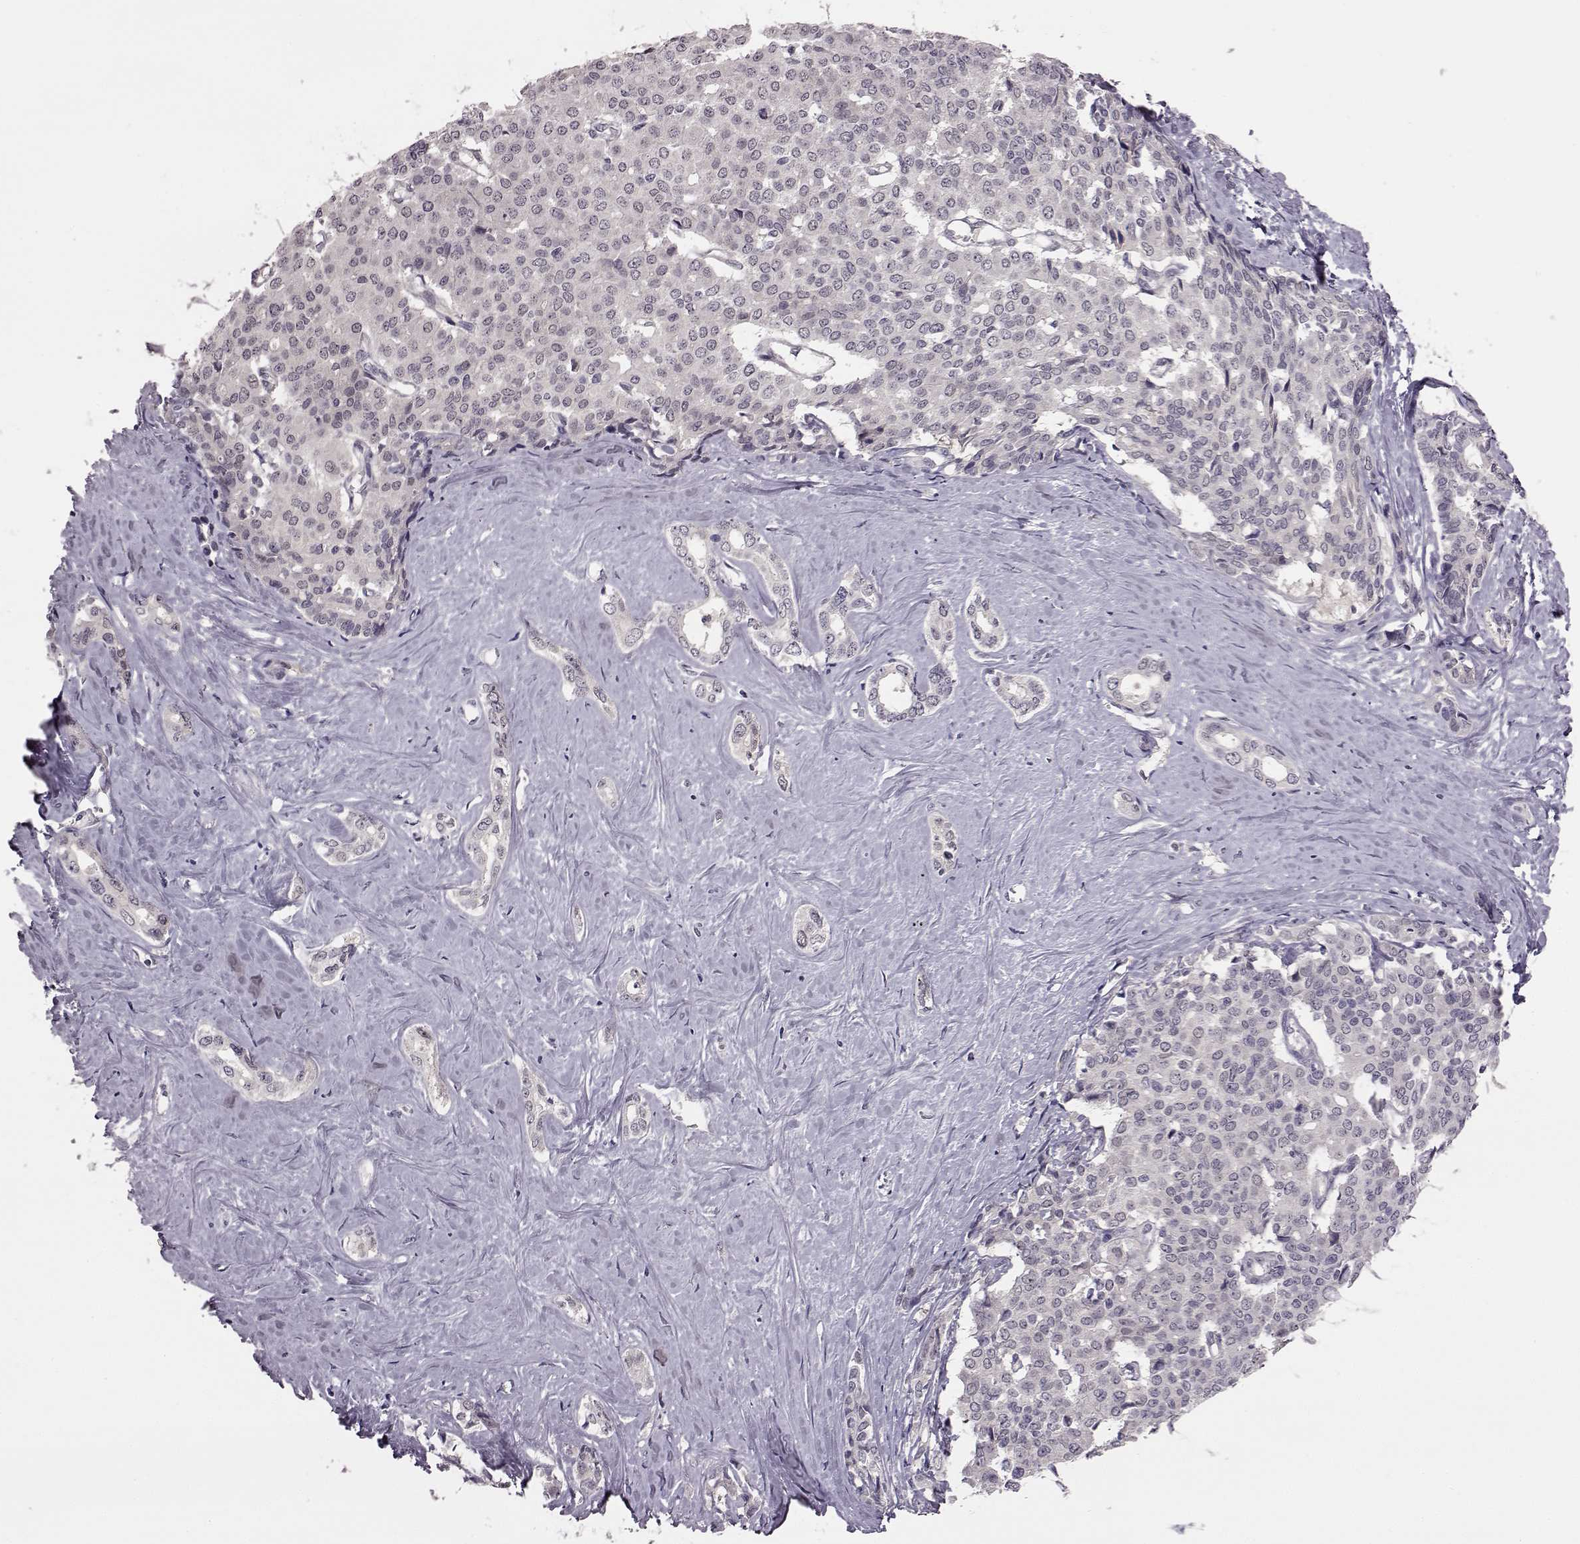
{"staining": {"intensity": "negative", "quantity": "none", "location": "none"}, "tissue": "liver cancer", "cell_type": "Tumor cells", "image_type": "cancer", "snomed": [{"axis": "morphology", "description": "Cholangiocarcinoma"}, {"axis": "topography", "description": "Liver"}], "caption": "The histopathology image demonstrates no significant expression in tumor cells of cholangiocarcinoma (liver).", "gene": "C10orf62", "patient": {"sex": "female", "age": 47}}